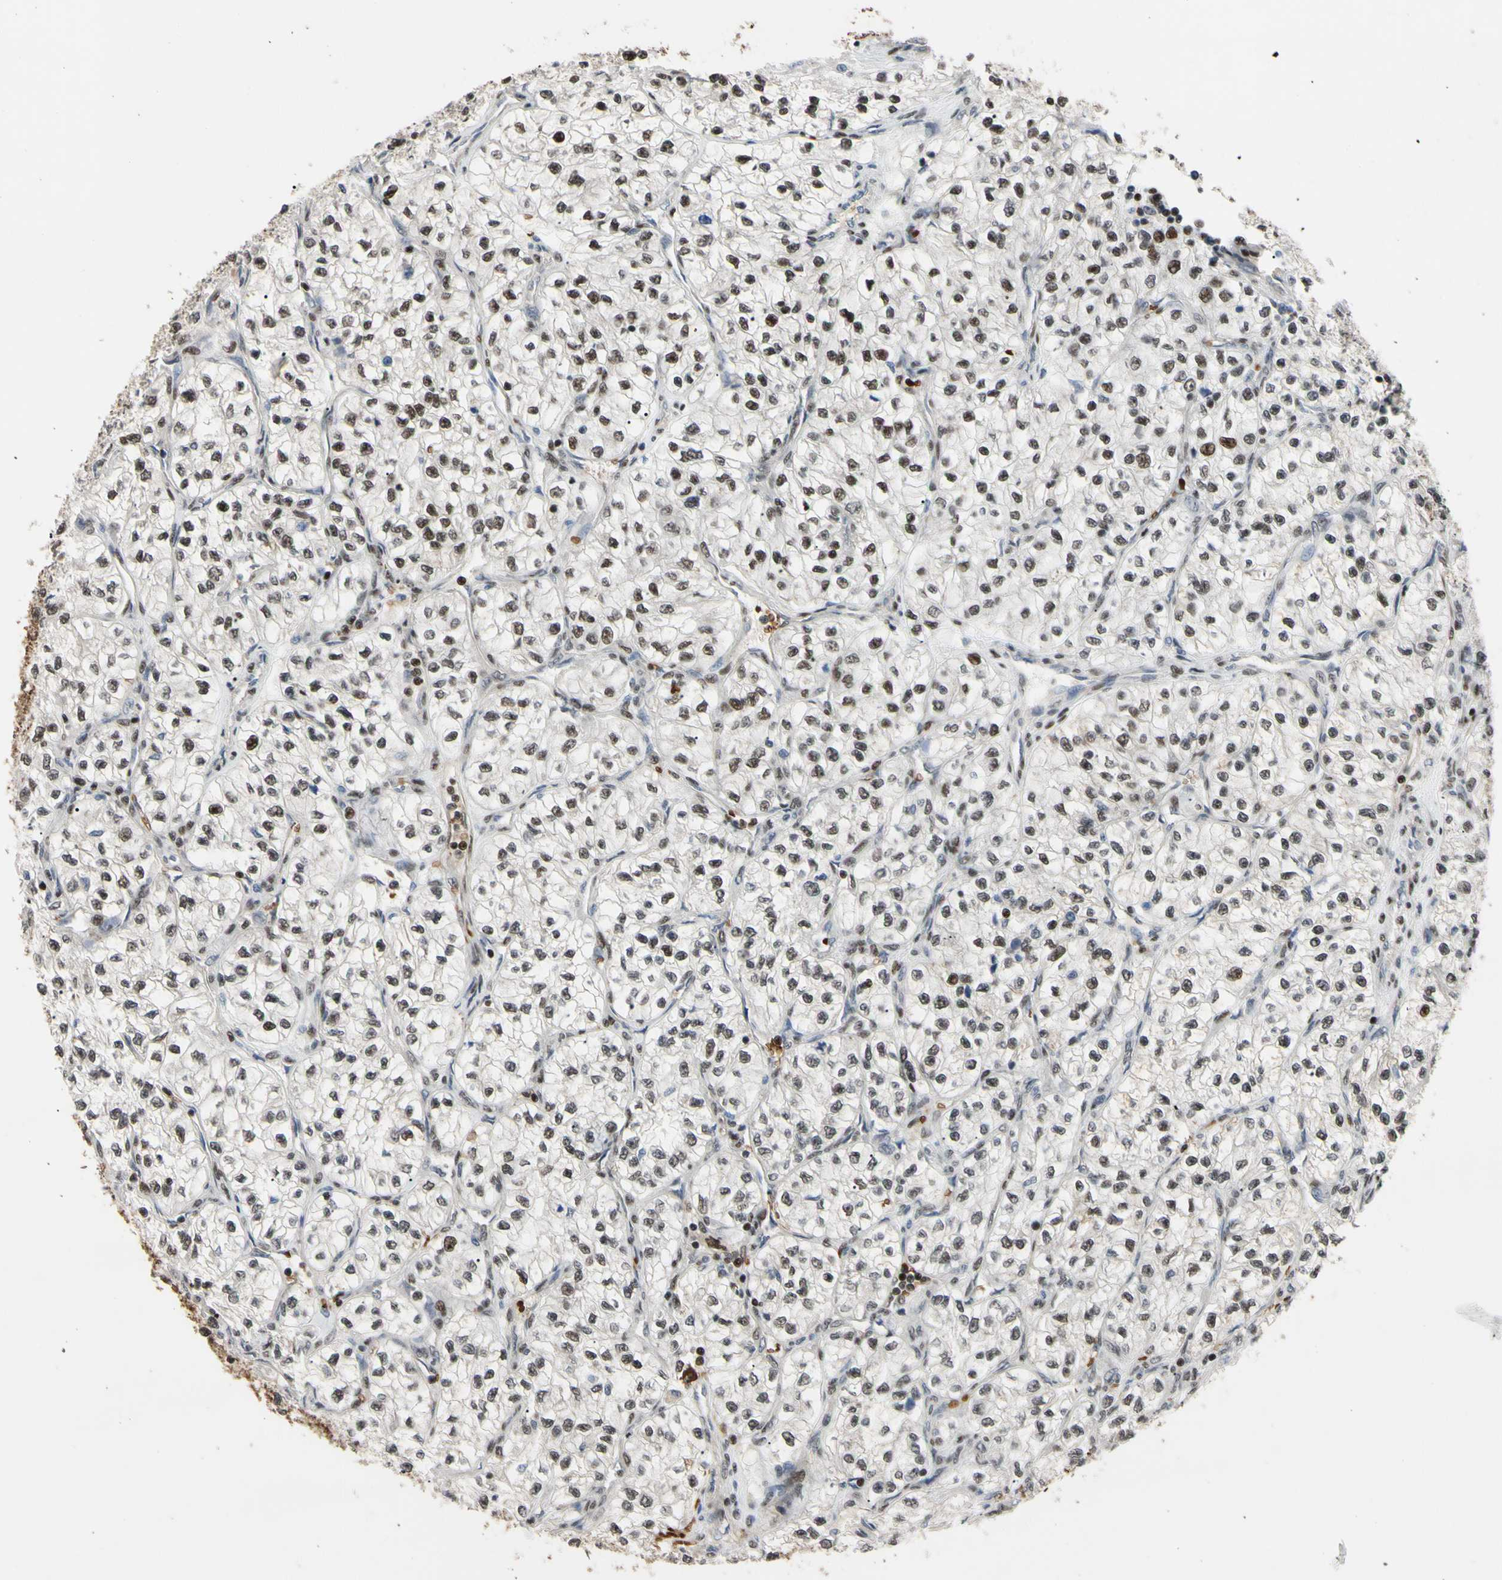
{"staining": {"intensity": "moderate", "quantity": ">75%", "location": "nuclear"}, "tissue": "renal cancer", "cell_type": "Tumor cells", "image_type": "cancer", "snomed": [{"axis": "morphology", "description": "Adenocarcinoma, NOS"}, {"axis": "topography", "description": "Kidney"}], "caption": "An IHC photomicrograph of neoplastic tissue is shown. Protein staining in brown highlights moderate nuclear positivity in renal cancer (adenocarcinoma) within tumor cells.", "gene": "THAP12", "patient": {"sex": "female", "age": 57}}